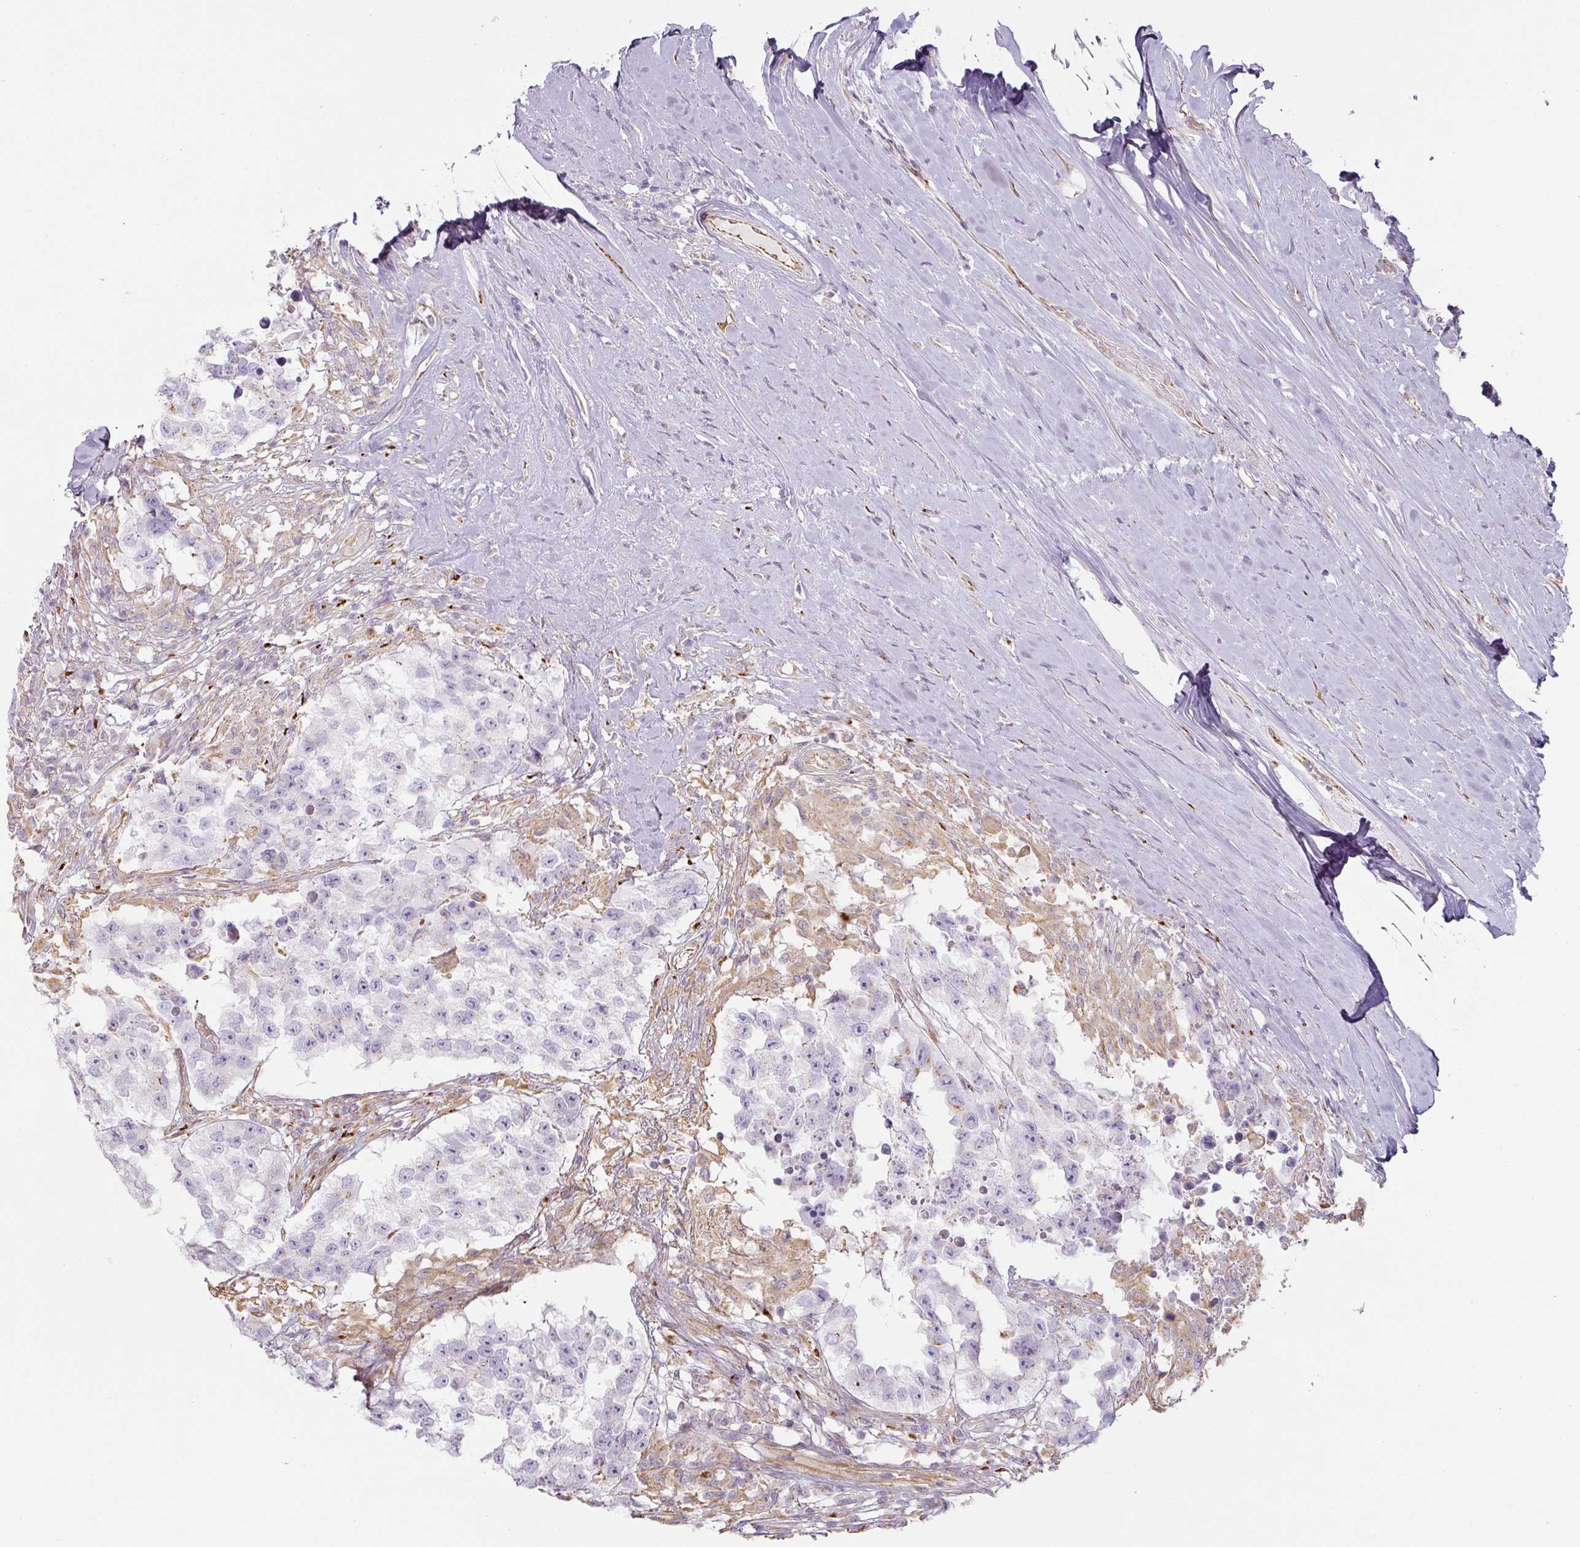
{"staining": {"intensity": "negative", "quantity": "none", "location": "none"}, "tissue": "testis cancer", "cell_type": "Tumor cells", "image_type": "cancer", "snomed": [{"axis": "morphology", "description": "Carcinoma, Embryonal, NOS"}, {"axis": "topography", "description": "Testis"}], "caption": "Immunohistochemistry micrograph of testis cancer (embryonal carcinoma) stained for a protein (brown), which reveals no staining in tumor cells. (Immunohistochemistry, brightfield microscopy, high magnification).", "gene": "ATP8B2", "patient": {"sex": "male", "age": 83}}